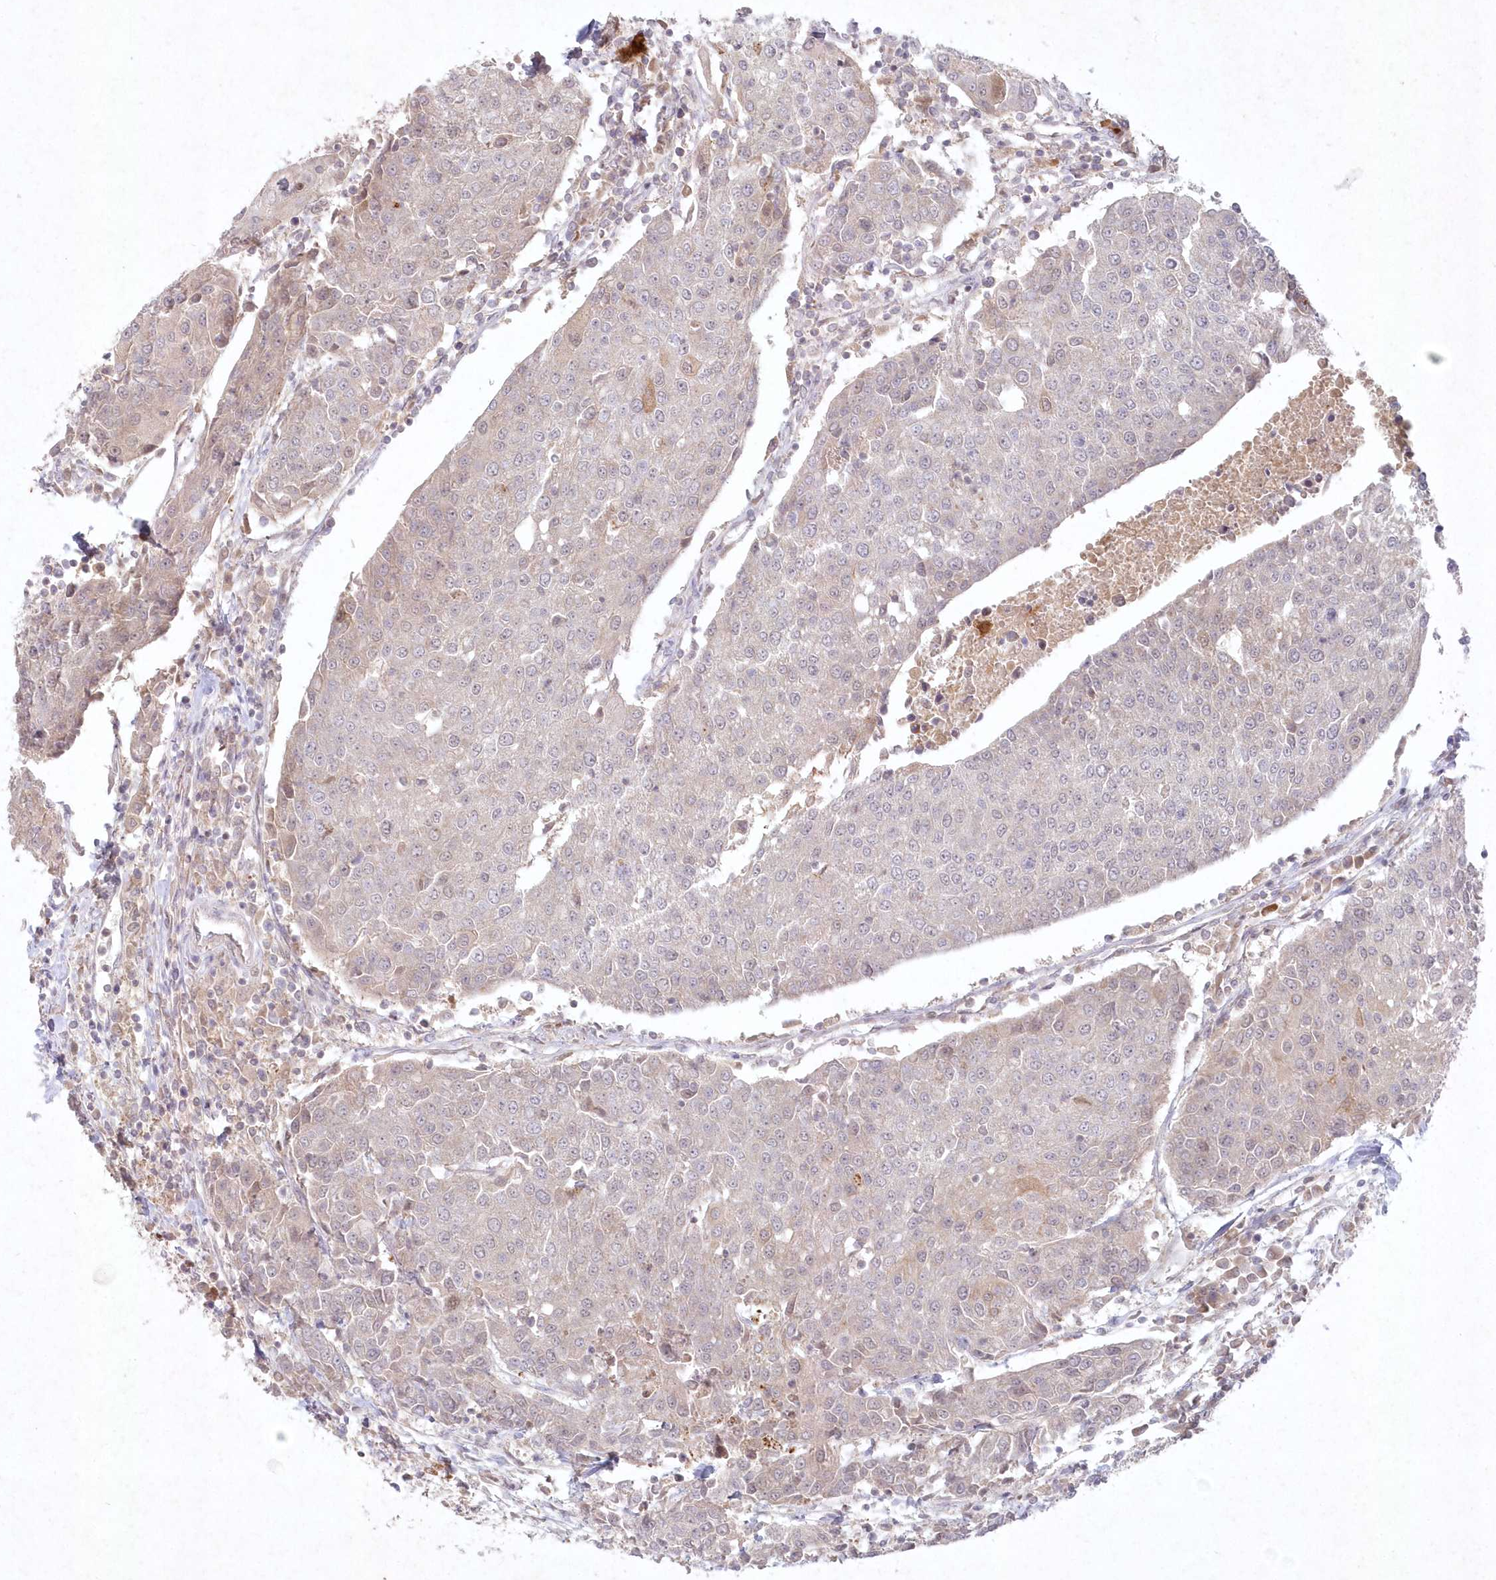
{"staining": {"intensity": "negative", "quantity": "none", "location": "none"}, "tissue": "urothelial cancer", "cell_type": "Tumor cells", "image_type": "cancer", "snomed": [{"axis": "morphology", "description": "Urothelial carcinoma, High grade"}, {"axis": "topography", "description": "Urinary bladder"}], "caption": "Immunohistochemistry (IHC) photomicrograph of neoplastic tissue: high-grade urothelial carcinoma stained with DAB displays no significant protein staining in tumor cells.", "gene": "ASCC1", "patient": {"sex": "female", "age": 85}}